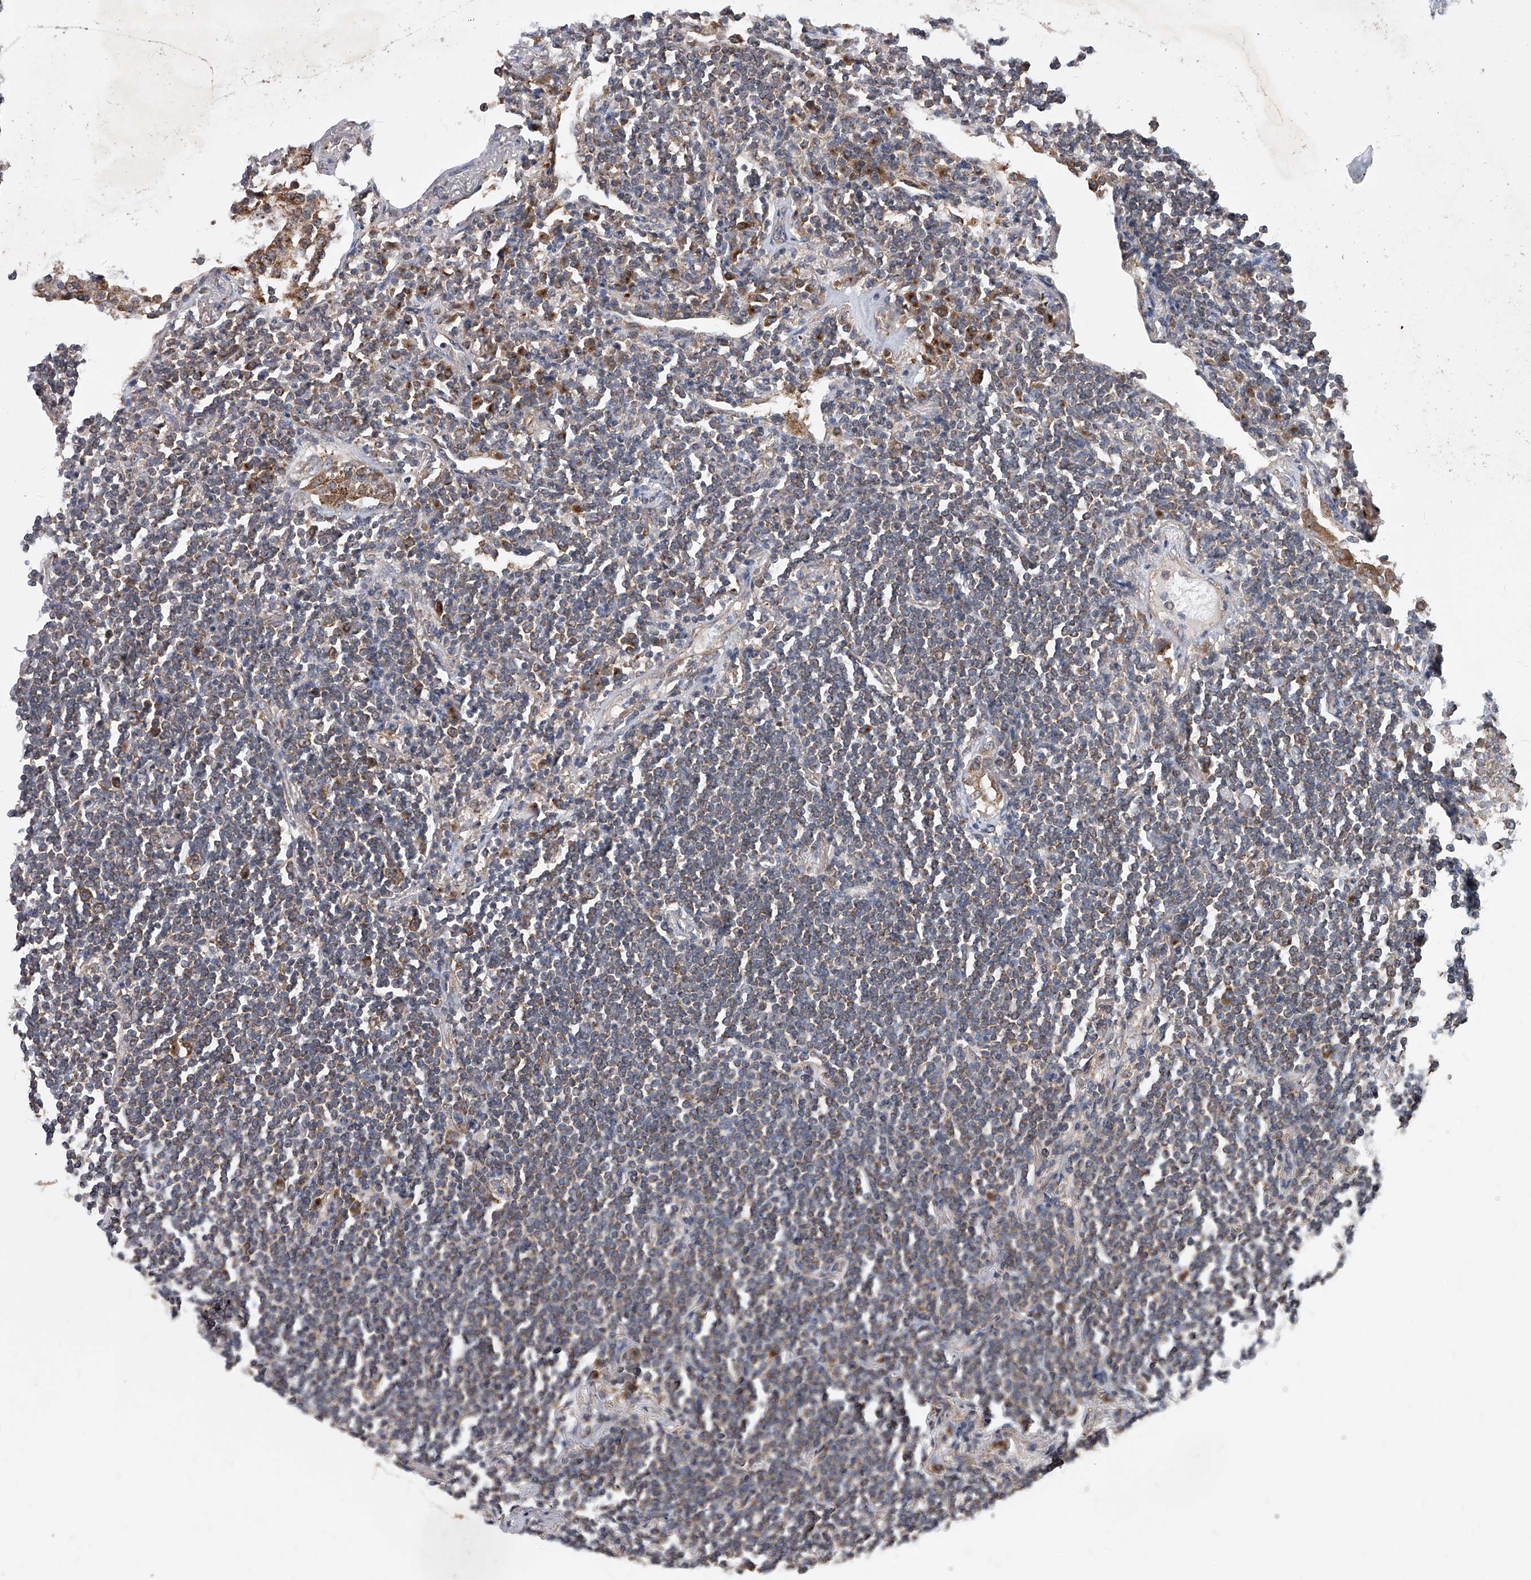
{"staining": {"intensity": "weak", "quantity": ">75%", "location": "cytoplasmic/membranous"}, "tissue": "lymphoma", "cell_type": "Tumor cells", "image_type": "cancer", "snomed": [{"axis": "morphology", "description": "Malignant lymphoma, non-Hodgkin's type, Low grade"}, {"axis": "topography", "description": "Lung"}], "caption": "Immunohistochemistry (IHC) photomicrograph of lymphoma stained for a protein (brown), which shows low levels of weak cytoplasmic/membranous positivity in about >75% of tumor cells.", "gene": "CFAP410", "patient": {"sex": "female", "age": 71}}